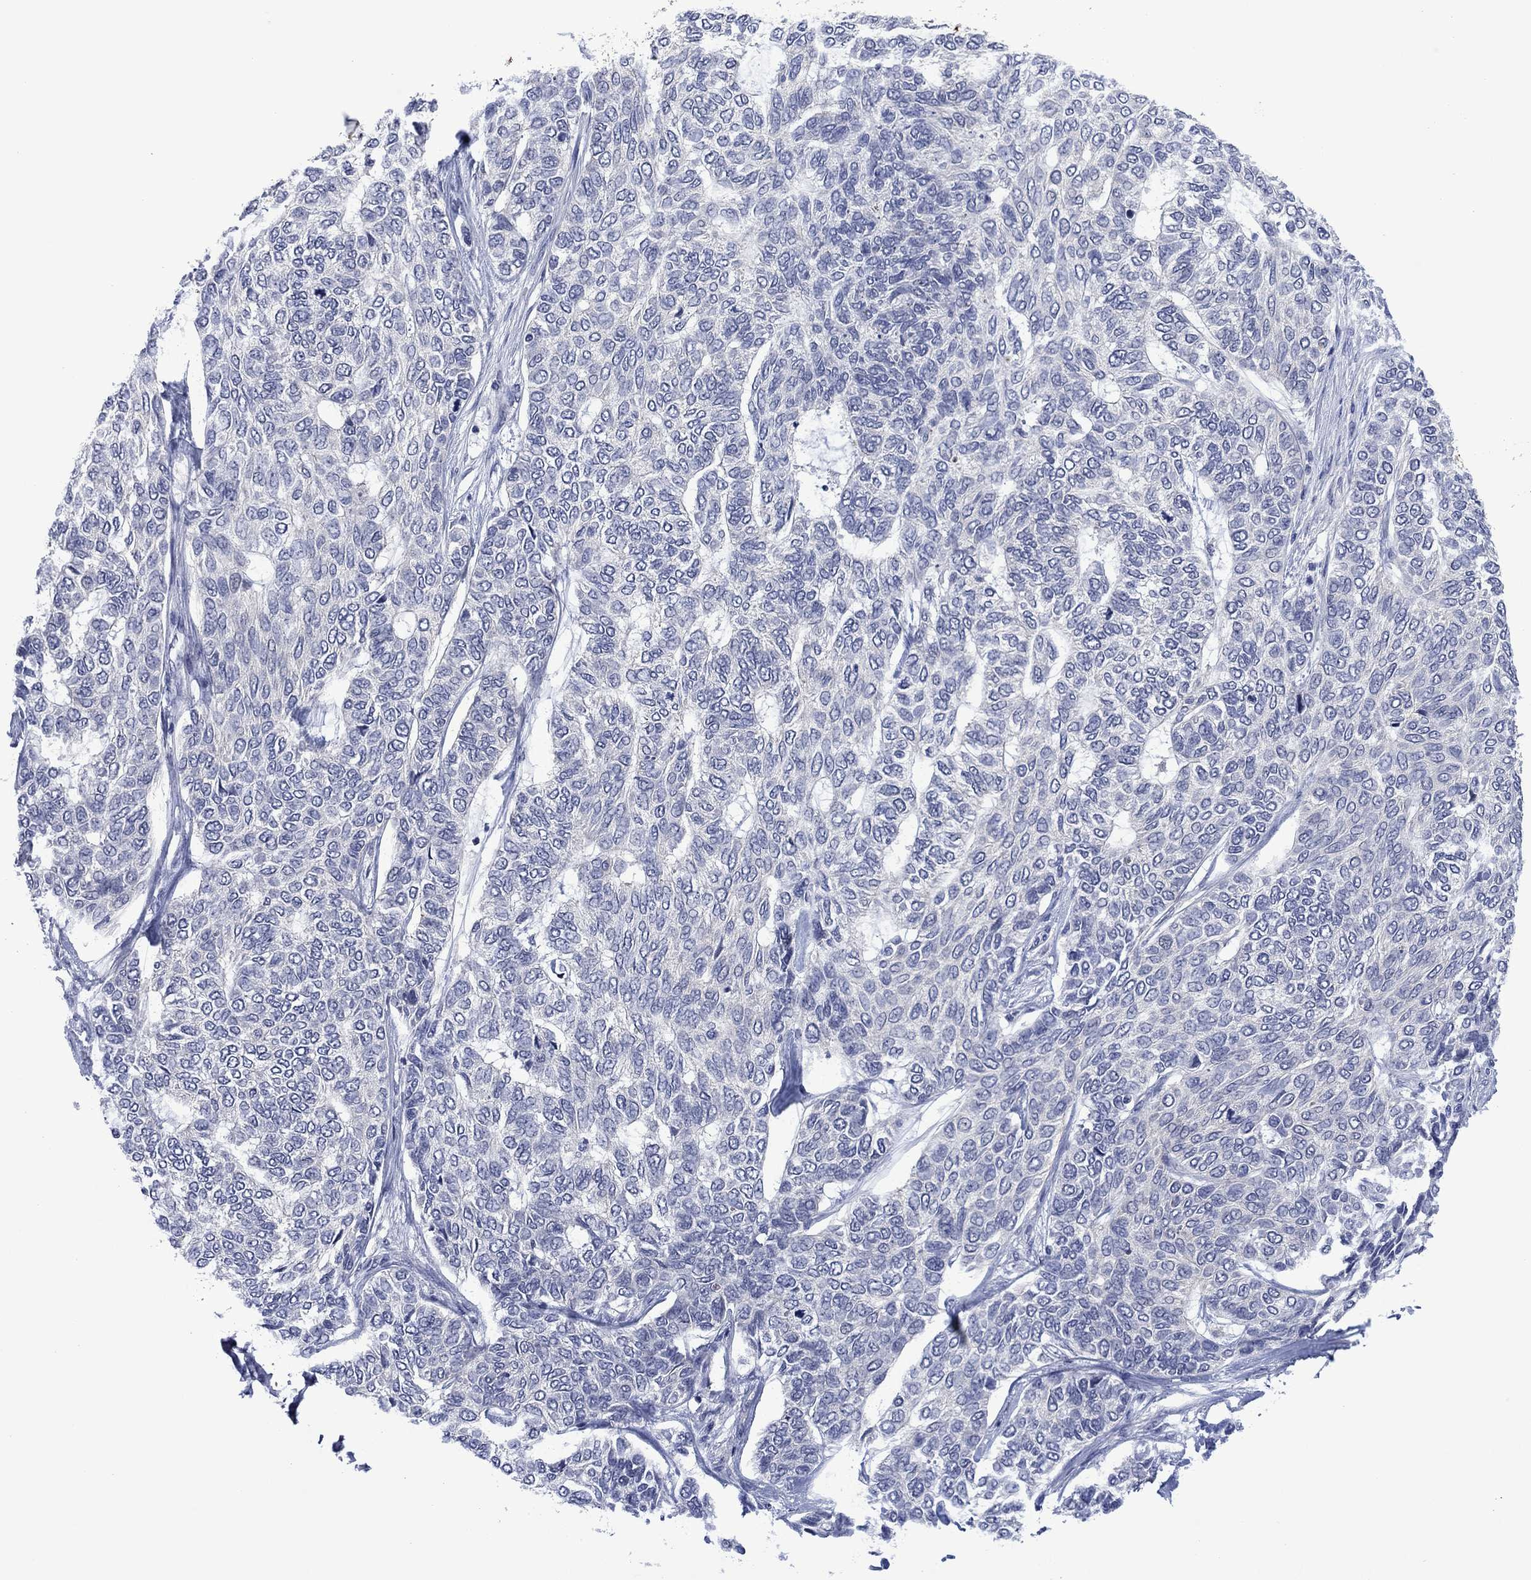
{"staining": {"intensity": "negative", "quantity": "none", "location": "none"}, "tissue": "skin cancer", "cell_type": "Tumor cells", "image_type": "cancer", "snomed": [{"axis": "morphology", "description": "Basal cell carcinoma"}, {"axis": "topography", "description": "Skin"}], "caption": "This is an immunohistochemistry (IHC) micrograph of human skin cancer. There is no staining in tumor cells.", "gene": "AGL", "patient": {"sex": "female", "age": 65}}